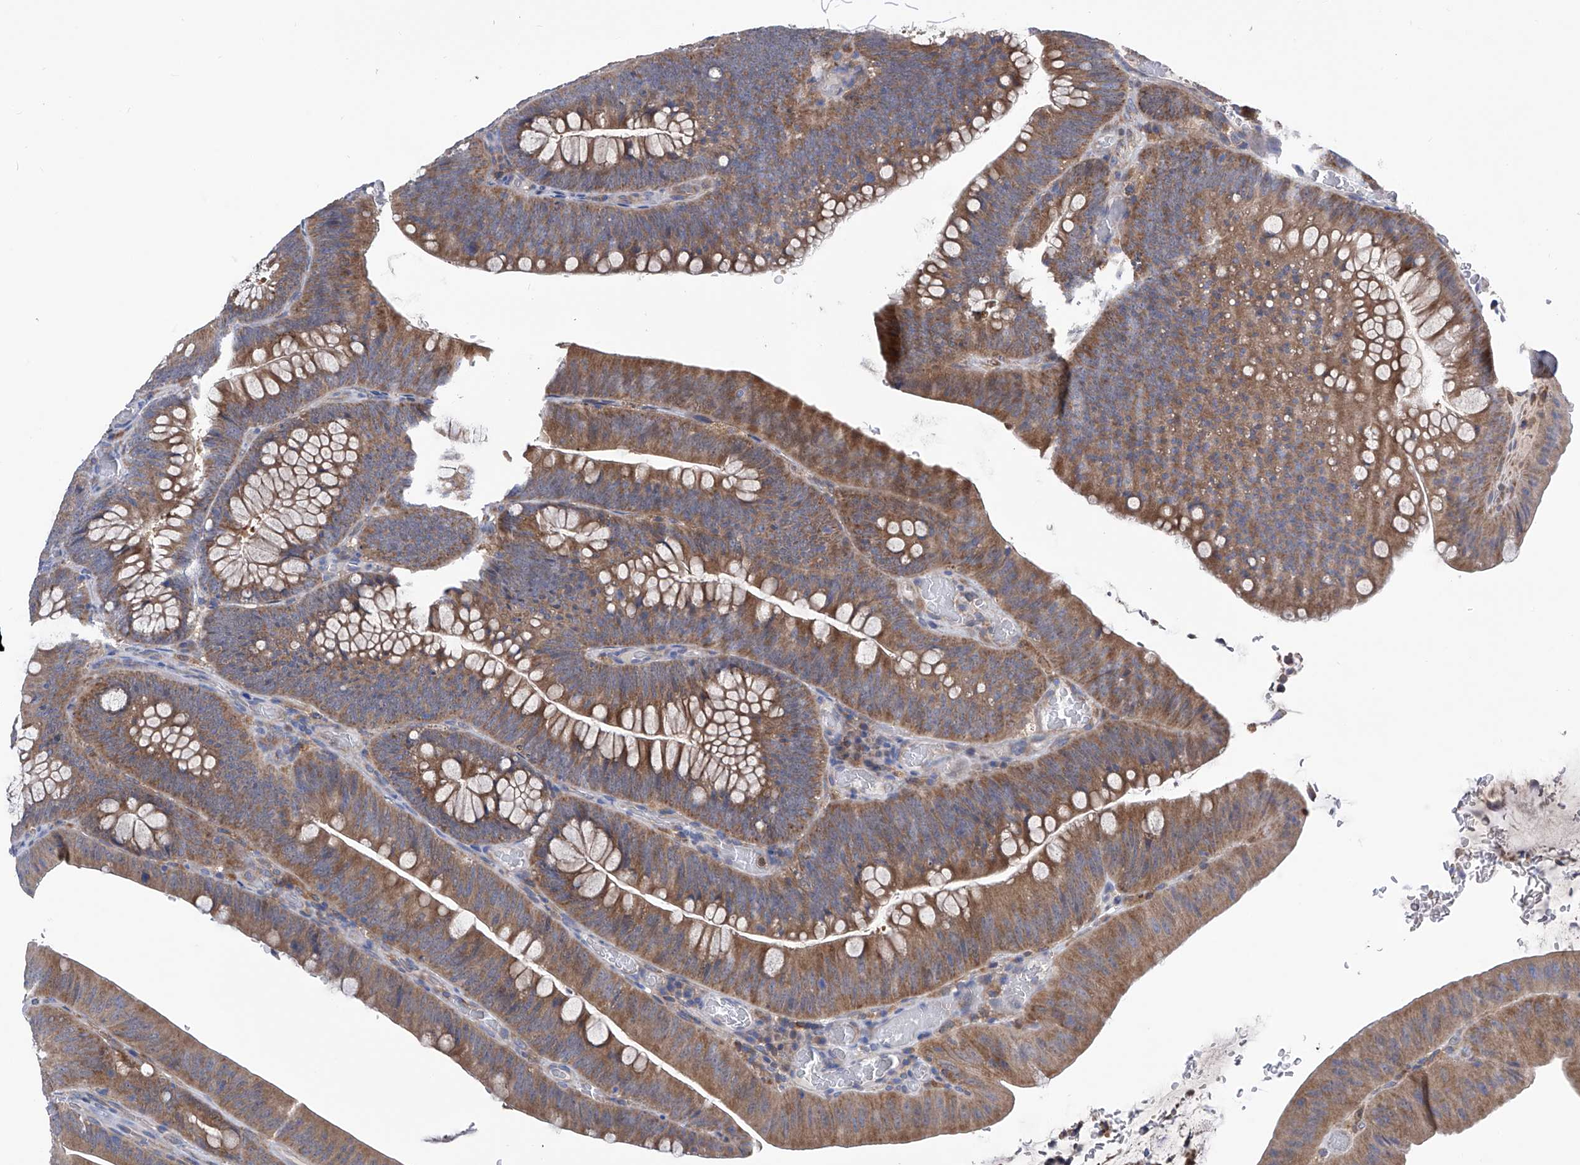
{"staining": {"intensity": "moderate", "quantity": ">75%", "location": "cytoplasmic/membranous"}, "tissue": "colorectal cancer", "cell_type": "Tumor cells", "image_type": "cancer", "snomed": [{"axis": "morphology", "description": "Normal tissue, NOS"}, {"axis": "topography", "description": "Colon"}], "caption": "Immunohistochemical staining of human colorectal cancer exhibits medium levels of moderate cytoplasmic/membranous positivity in about >75% of tumor cells.", "gene": "SPATA20", "patient": {"sex": "female", "age": 82}}